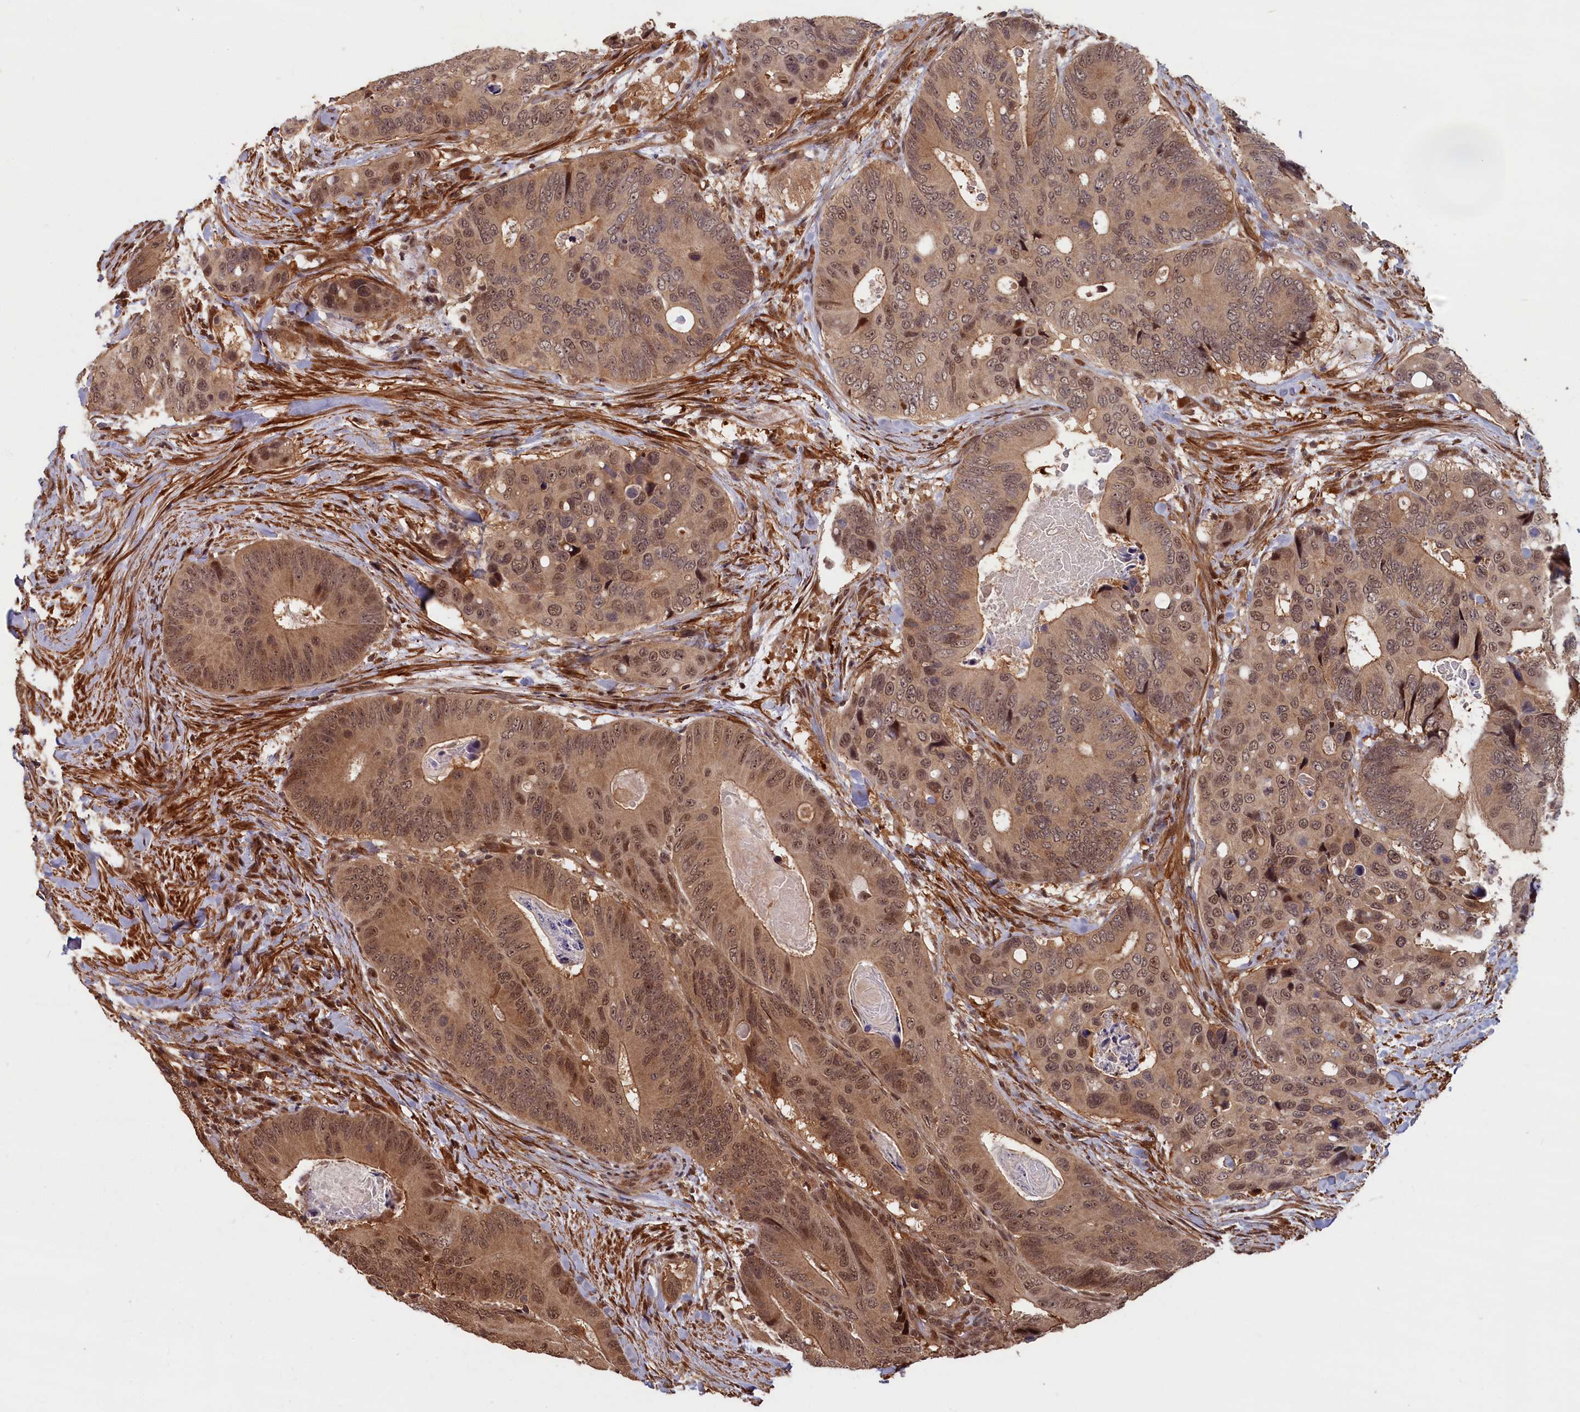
{"staining": {"intensity": "moderate", "quantity": ">75%", "location": "cytoplasmic/membranous,nuclear"}, "tissue": "colorectal cancer", "cell_type": "Tumor cells", "image_type": "cancer", "snomed": [{"axis": "morphology", "description": "Adenocarcinoma, NOS"}, {"axis": "topography", "description": "Colon"}], "caption": "An immunohistochemistry micrograph of neoplastic tissue is shown. Protein staining in brown highlights moderate cytoplasmic/membranous and nuclear positivity in adenocarcinoma (colorectal) within tumor cells.", "gene": "HIF3A", "patient": {"sex": "male", "age": 84}}